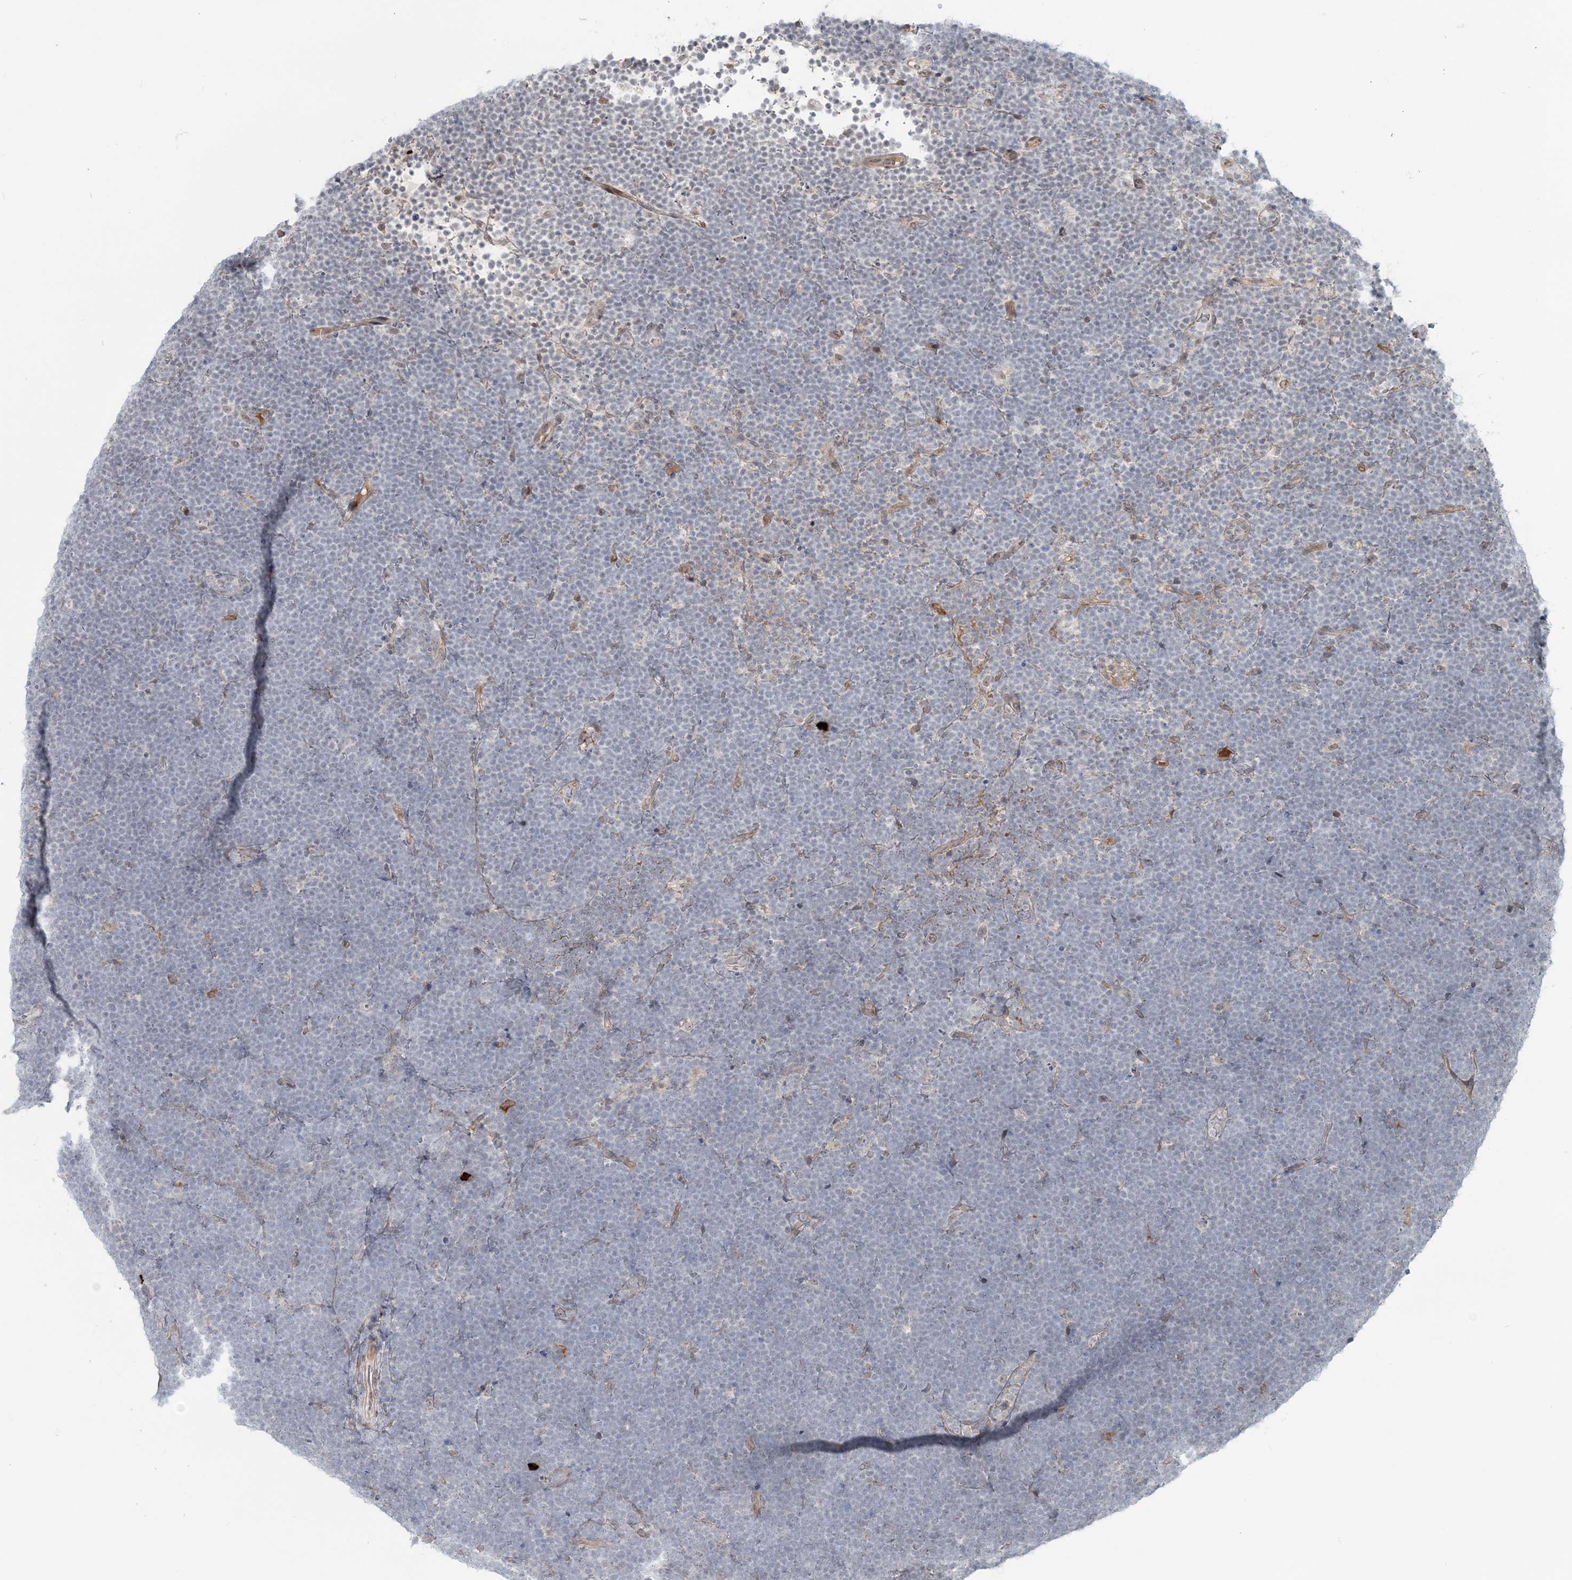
{"staining": {"intensity": "negative", "quantity": "none", "location": "none"}, "tissue": "lymphoma", "cell_type": "Tumor cells", "image_type": "cancer", "snomed": [{"axis": "morphology", "description": "Malignant lymphoma, non-Hodgkin's type, High grade"}, {"axis": "topography", "description": "Lymph node"}], "caption": "Immunohistochemistry photomicrograph of neoplastic tissue: human lymphoma stained with DAB exhibits no significant protein expression in tumor cells.", "gene": "SH3PXD2A", "patient": {"sex": "male", "age": 13}}